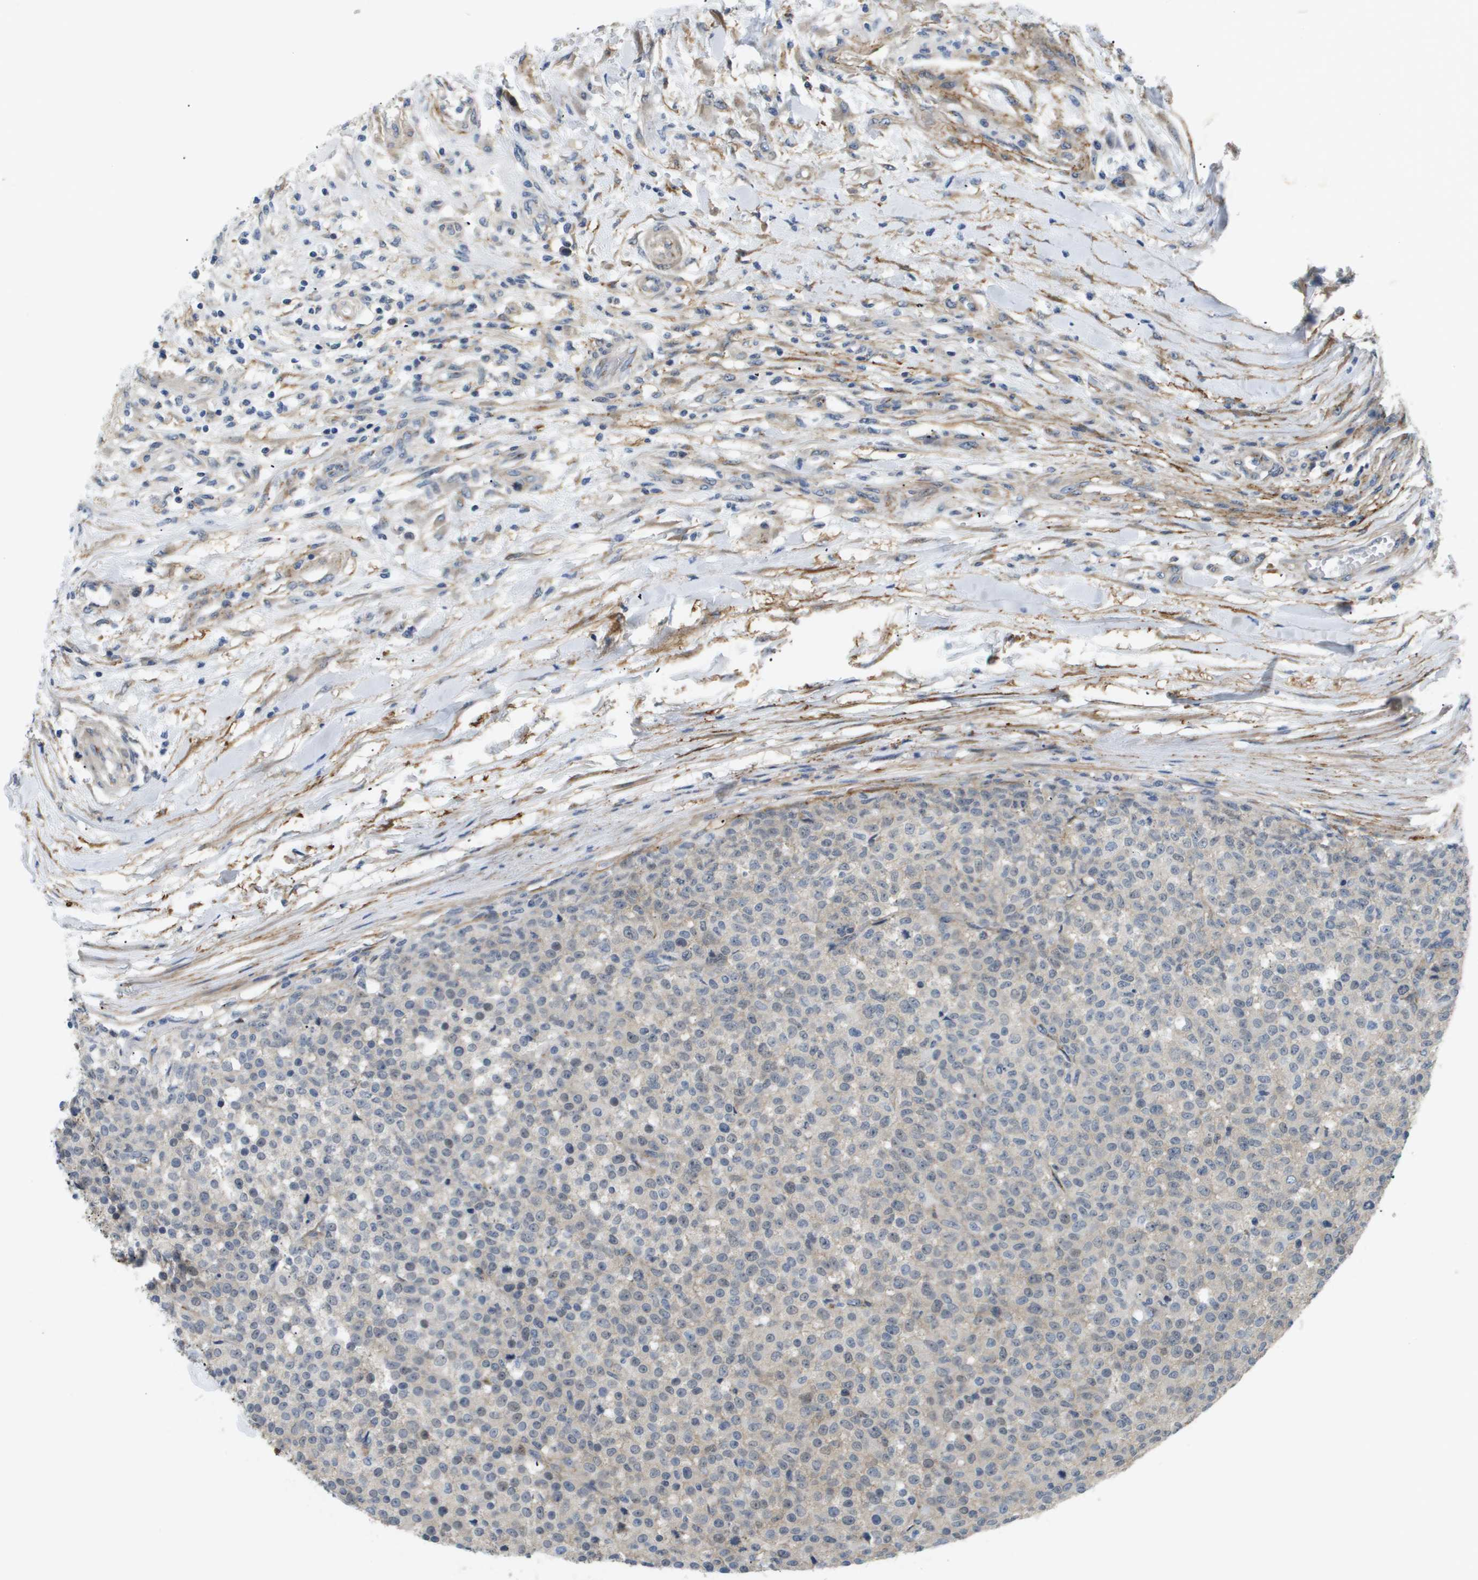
{"staining": {"intensity": "negative", "quantity": "none", "location": "none"}, "tissue": "testis cancer", "cell_type": "Tumor cells", "image_type": "cancer", "snomed": [{"axis": "morphology", "description": "Seminoma, NOS"}, {"axis": "topography", "description": "Testis"}], "caption": "The histopathology image displays no significant staining in tumor cells of testis cancer.", "gene": "OTUD5", "patient": {"sex": "male", "age": 59}}